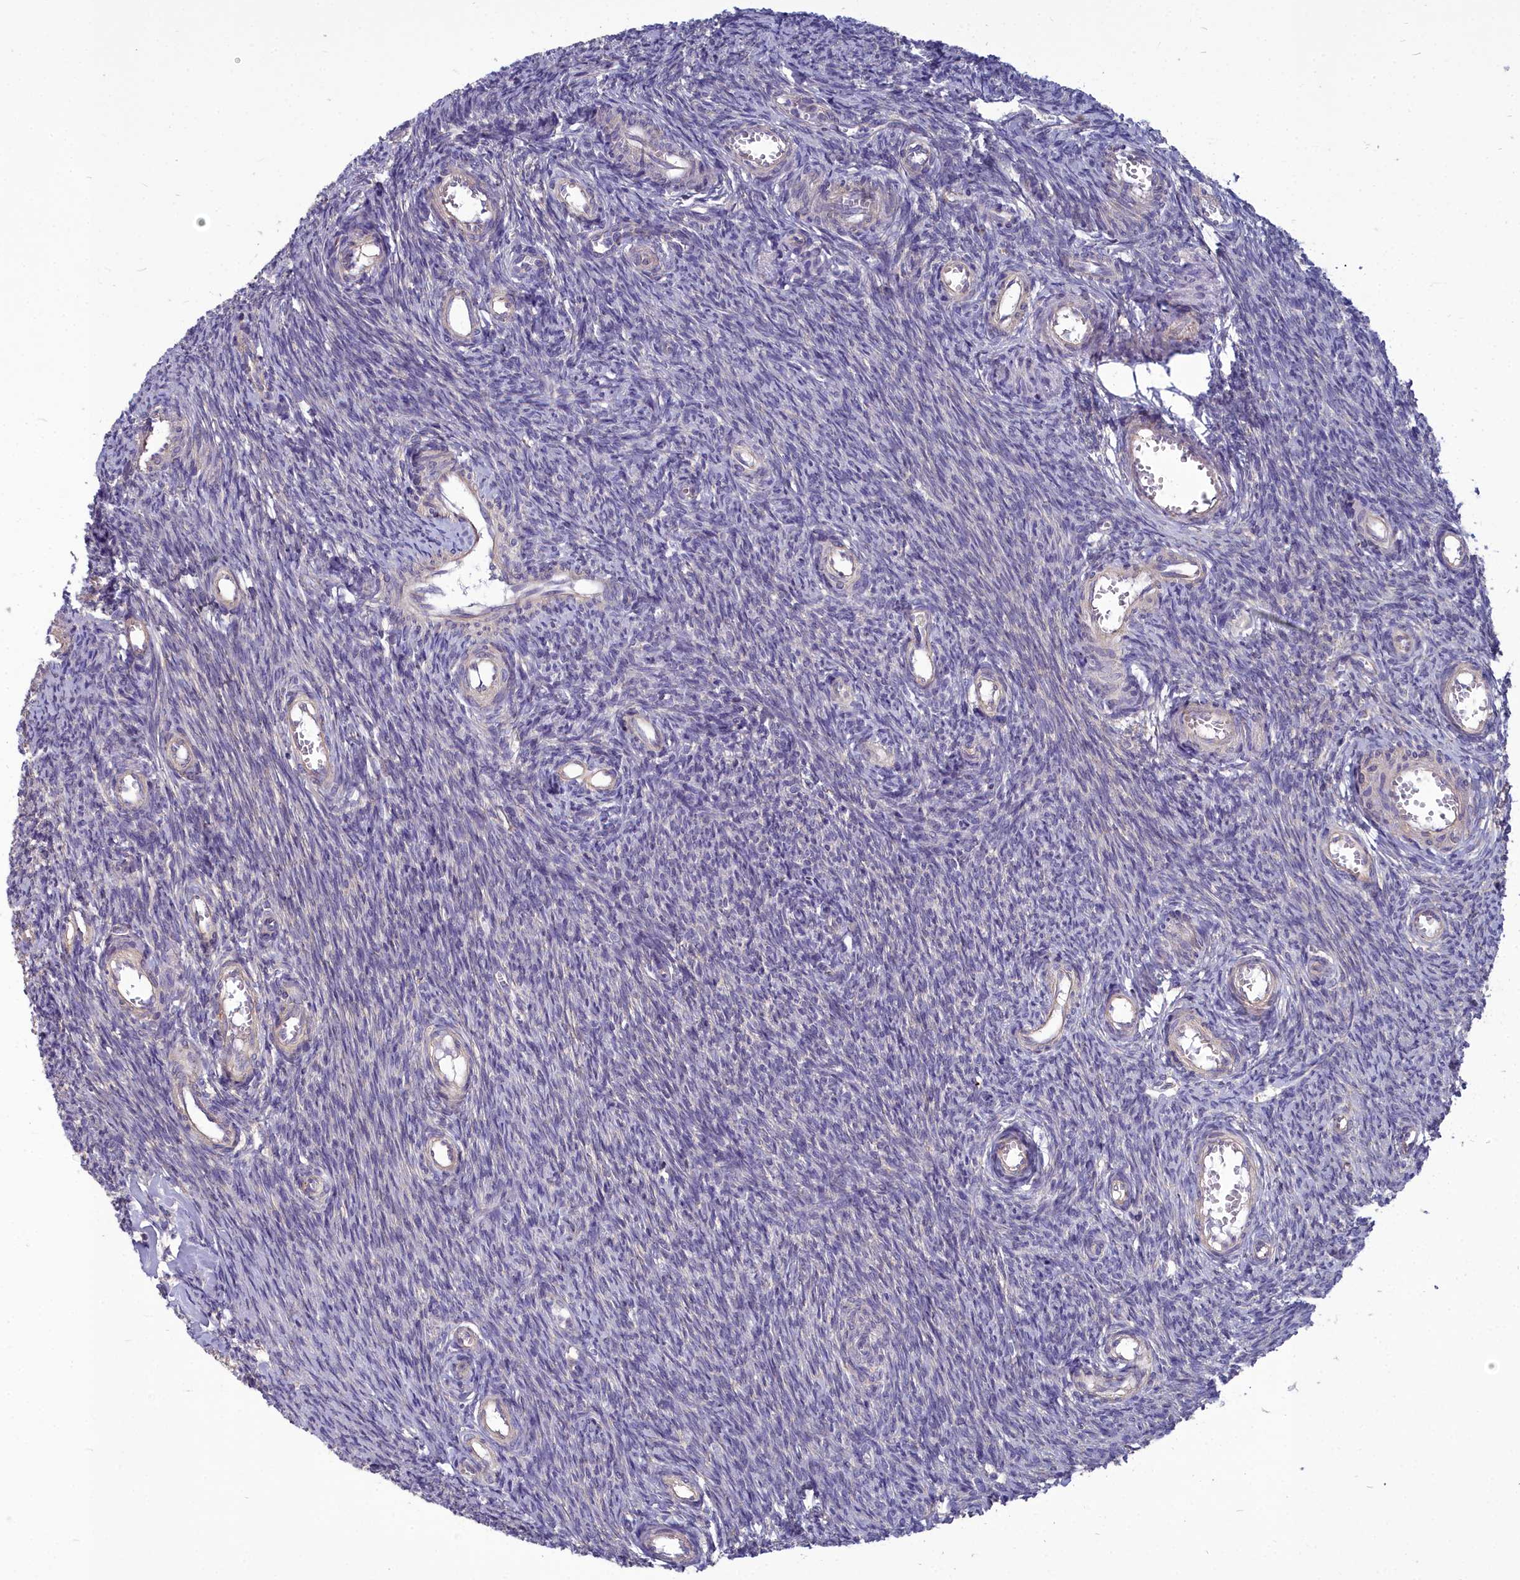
{"staining": {"intensity": "weak", "quantity": ">75%", "location": "cytoplasmic/membranous"}, "tissue": "ovary", "cell_type": "Follicle cells", "image_type": "normal", "snomed": [{"axis": "morphology", "description": "Normal tissue, NOS"}, {"axis": "topography", "description": "Ovary"}], "caption": "Immunohistochemical staining of benign human ovary displays low levels of weak cytoplasmic/membranous staining in about >75% of follicle cells.", "gene": "COX20", "patient": {"sex": "female", "age": 44}}